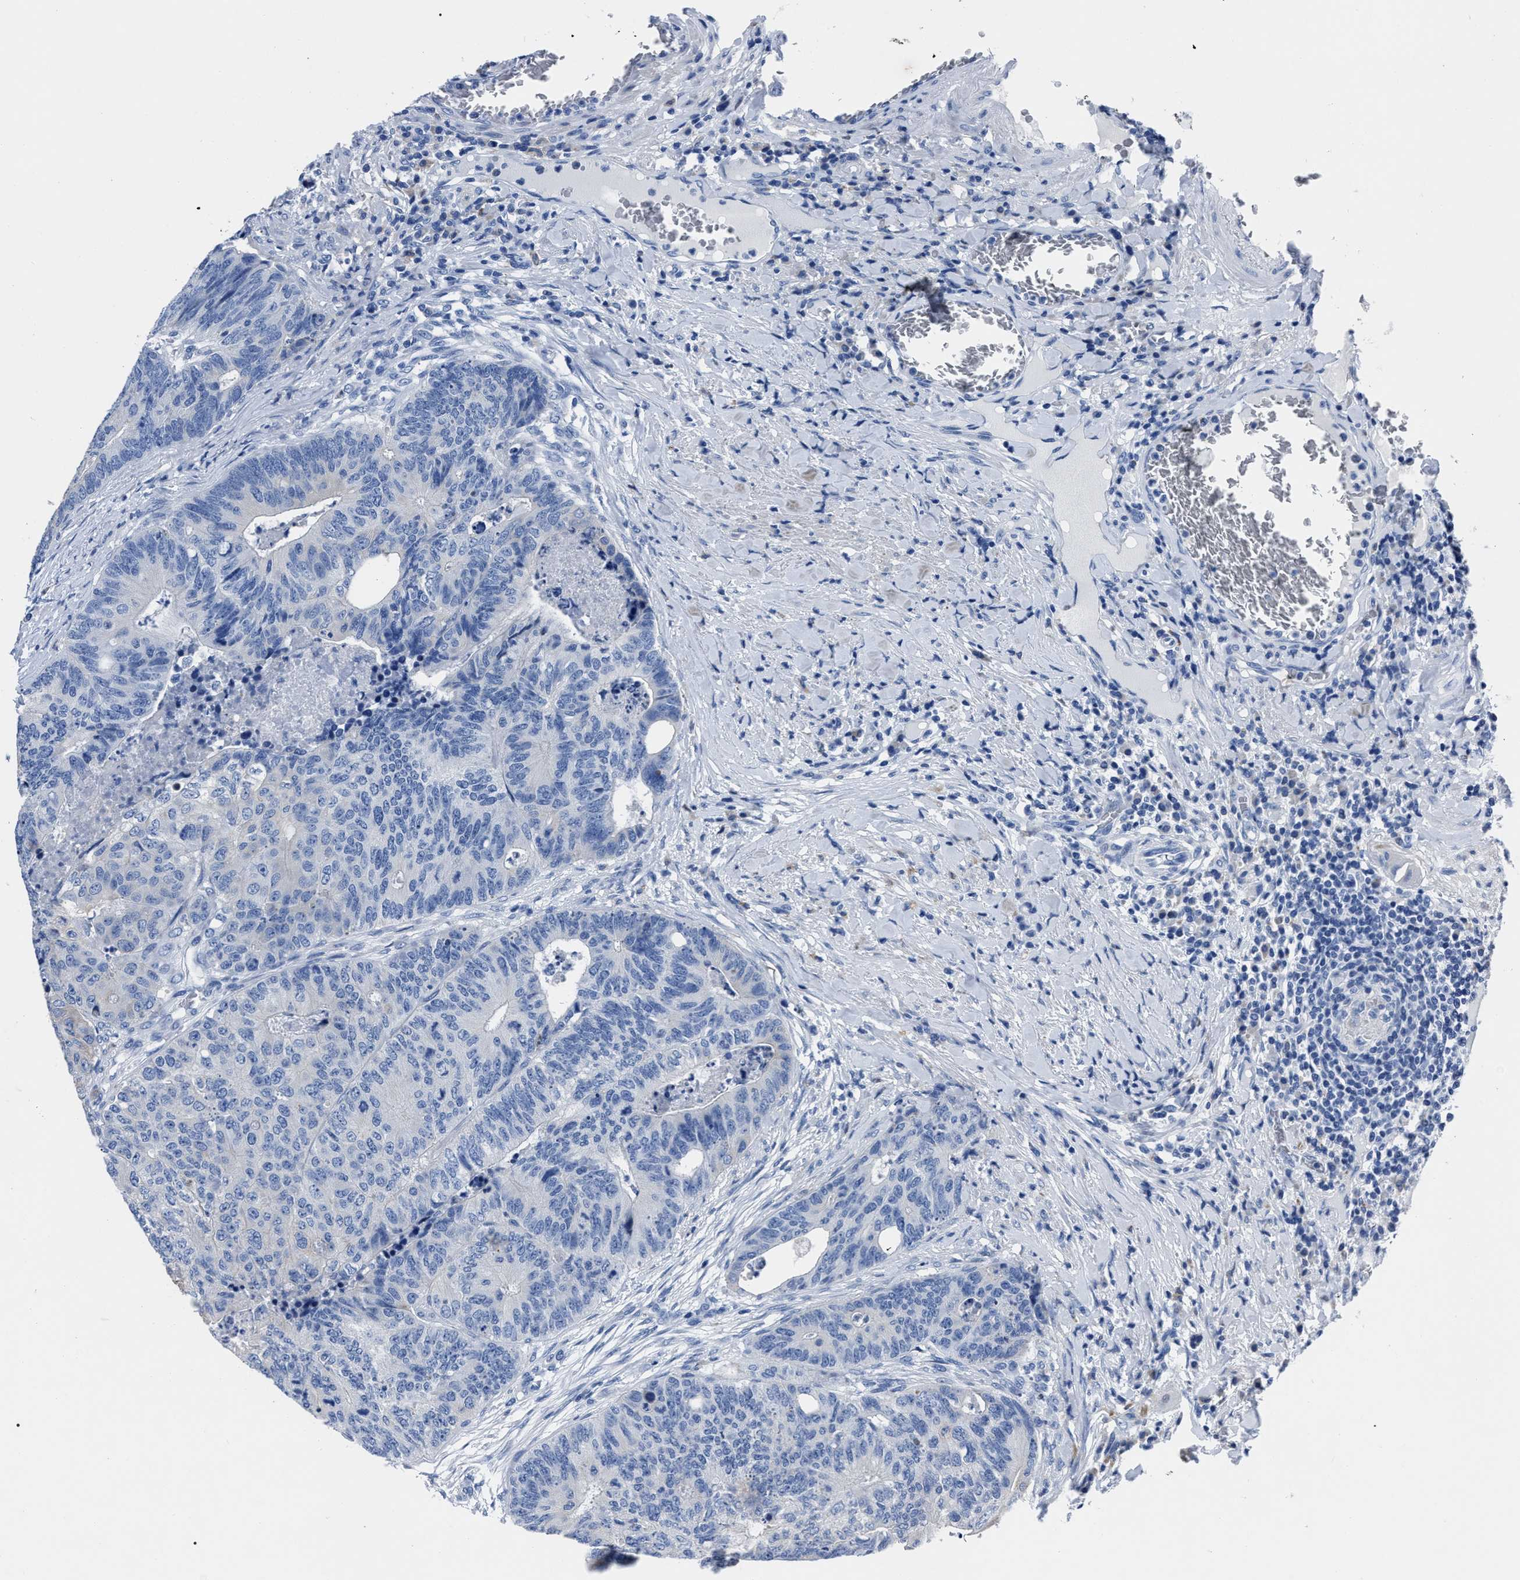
{"staining": {"intensity": "negative", "quantity": "none", "location": "none"}, "tissue": "colorectal cancer", "cell_type": "Tumor cells", "image_type": "cancer", "snomed": [{"axis": "morphology", "description": "Adenocarcinoma, NOS"}, {"axis": "topography", "description": "Colon"}], "caption": "The histopathology image reveals no staining of tumor cells in colorectal cancer (adenocarcinoma). (Brightfield microscopy of DAB (3,3'-diaminobenzidine) immunohistochemistry at high magnification).", "gene": "MOV10L1", "patient": {"sex": "female", "age": 67}}